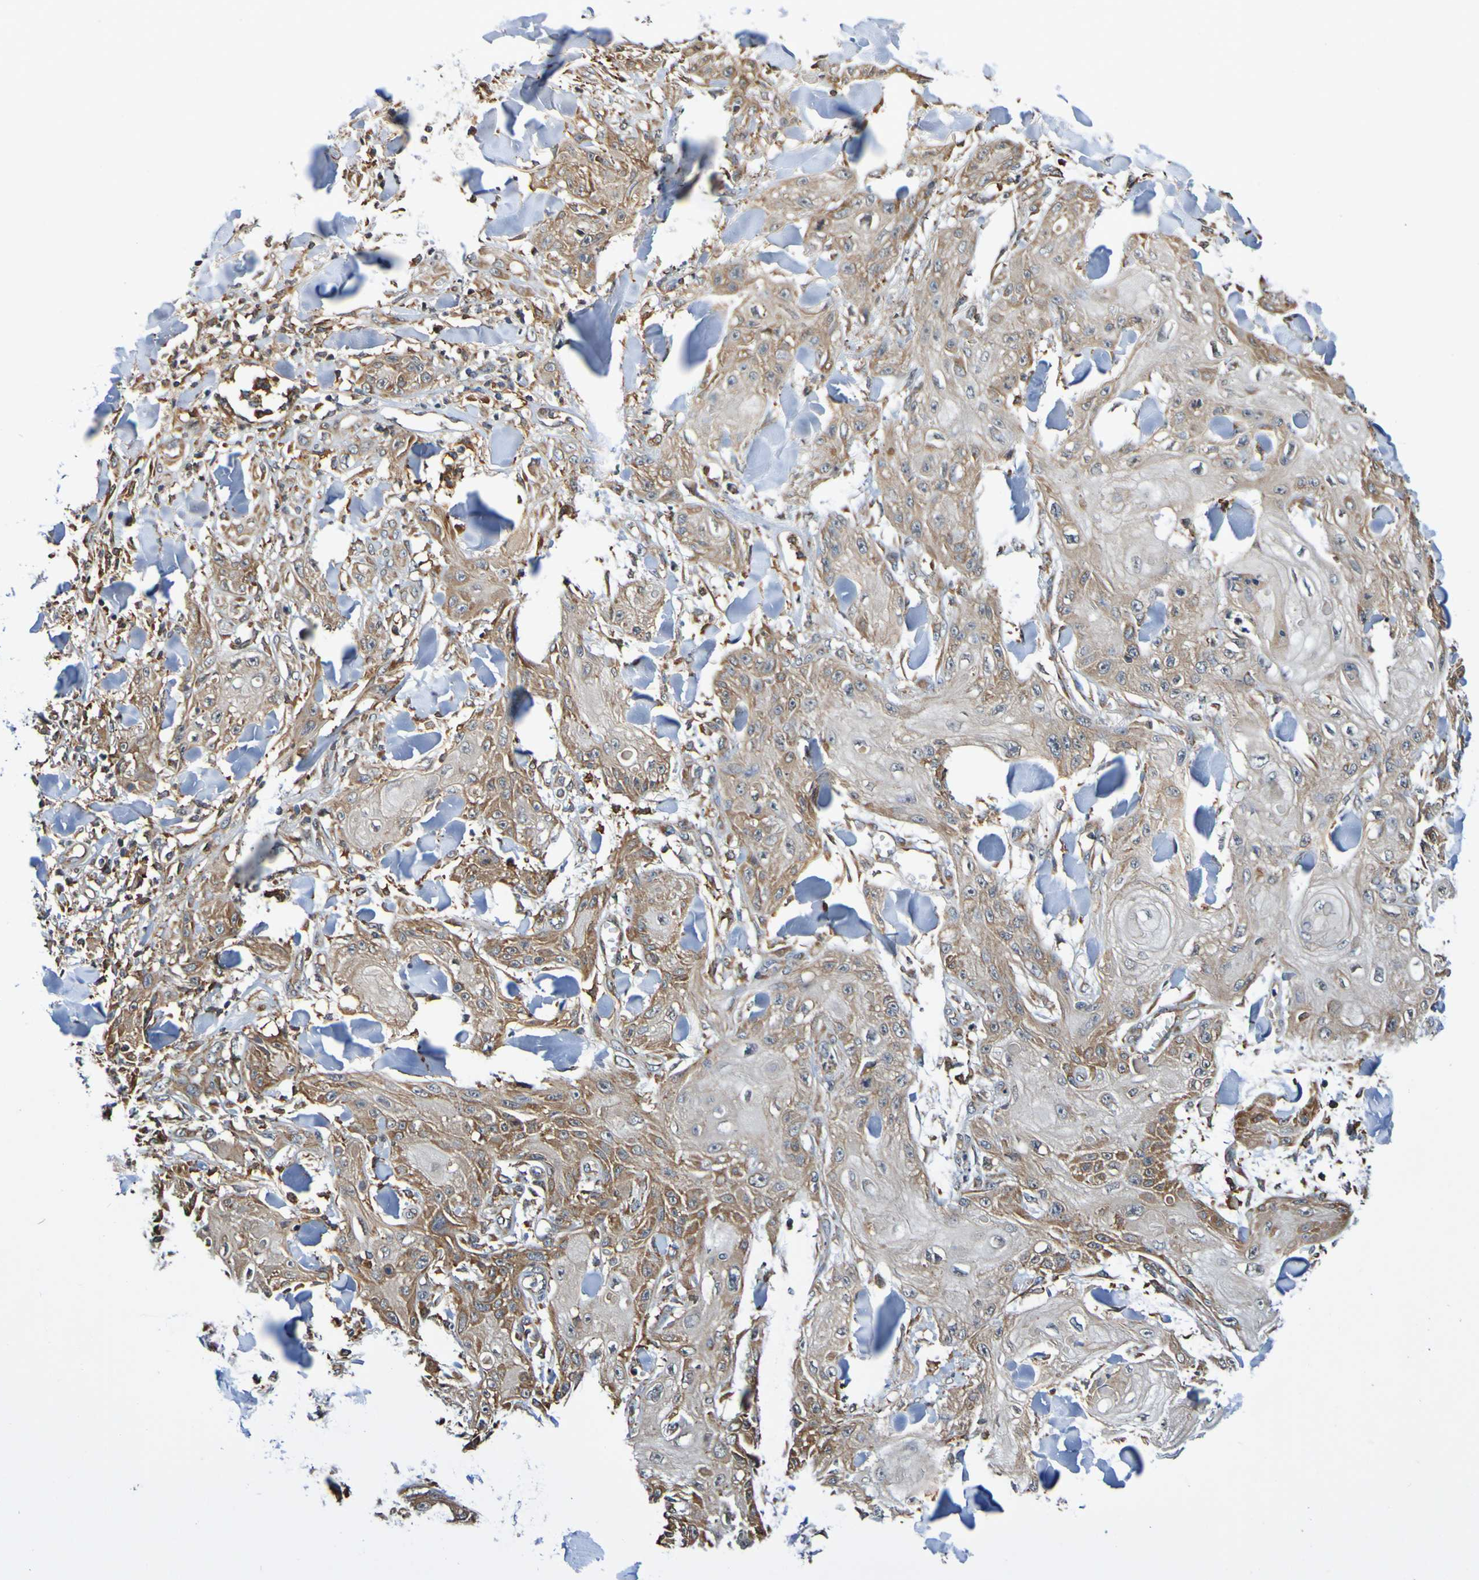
{"staining": {"intensity": "moderate", "quantity": "25%-75%", "location": "cytoplasmic/membranous"}, "tissue": "skin cancer", "cell_type": "Tumor cells", "image_type": "cancer", "snomed": [{"axis": "morphology", "description": "Squamous cell carcinoma, NOS"}, {"axis": "topography", "description": "Skin"}], "caption": "IHC histopathology image of neoplastic tissue: human skin cancer (squamous cell carcinoma) stained using IHC displays medium levels of moderate protein expression localized specifically in the cytoplasmic/membranous of tumor cells, appearing as a cytoplasmic/membranous brown color.", "gene": "AXIN1", "patient": {"sex": "male", "age": 74}}